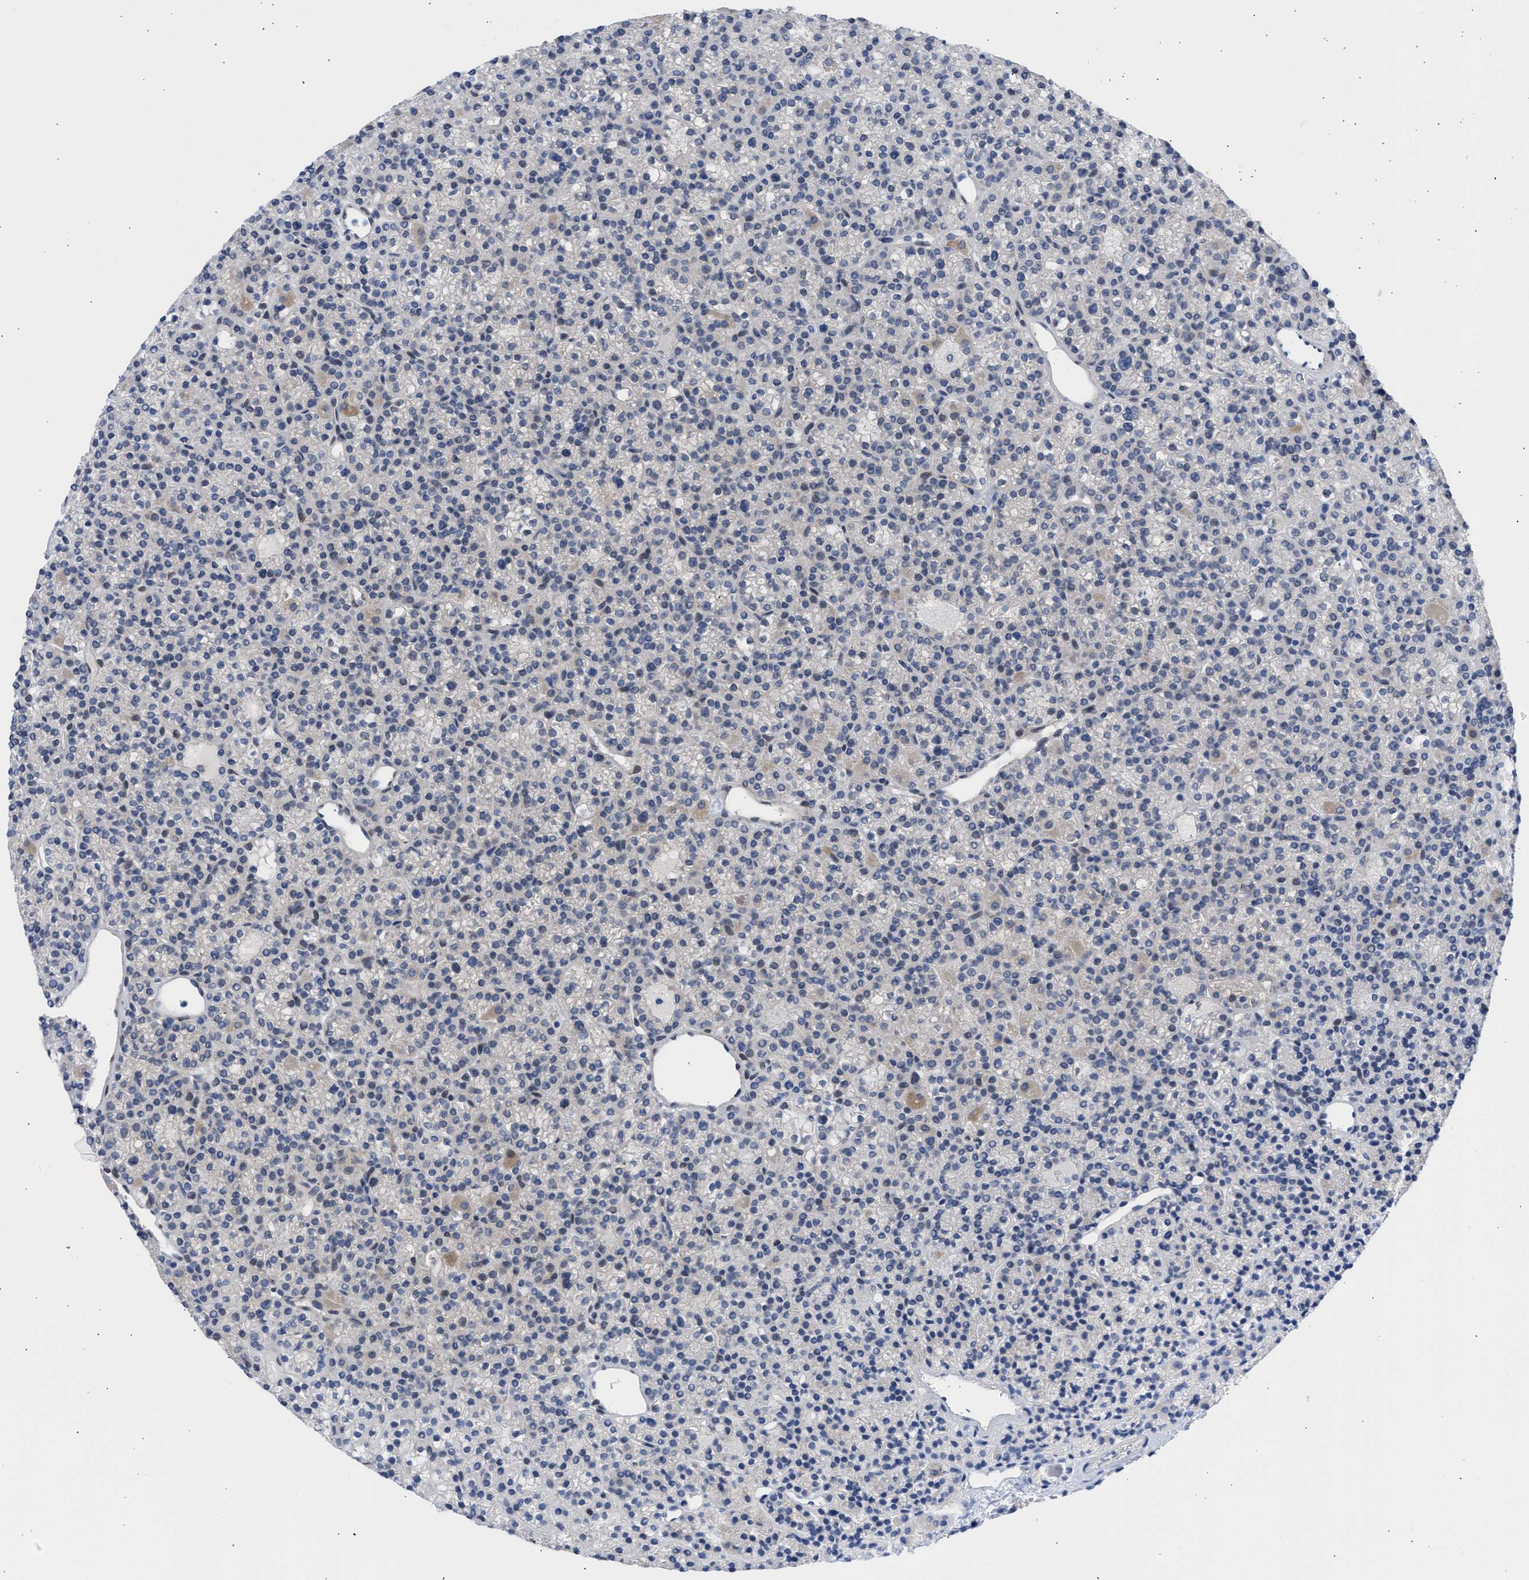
{"staining": {"intensity": "negative", "quantity": "none", "location": "none"}, "tissue": "parathyroid gland", "cell_type": "Glandular cells", "image_type": "normal", "snomed": [{"axis": "morphology", "description": "Normal tissue, NOS"}, {"axis": "morphology", "description": "Adenoma, NOS"}, {"axis": "topography", "description": "Parathyroid gland"}], "caption": "The immunohistochemistry (IHC) photomicrograph has no significant staining in glandular cells of parathyroid gland. (DAB (3,3'-diaminobenzidine) immunohistochemistry, high magnification).", "gene": "NUP35", "patient": {"sex": "female", "age": 64}}